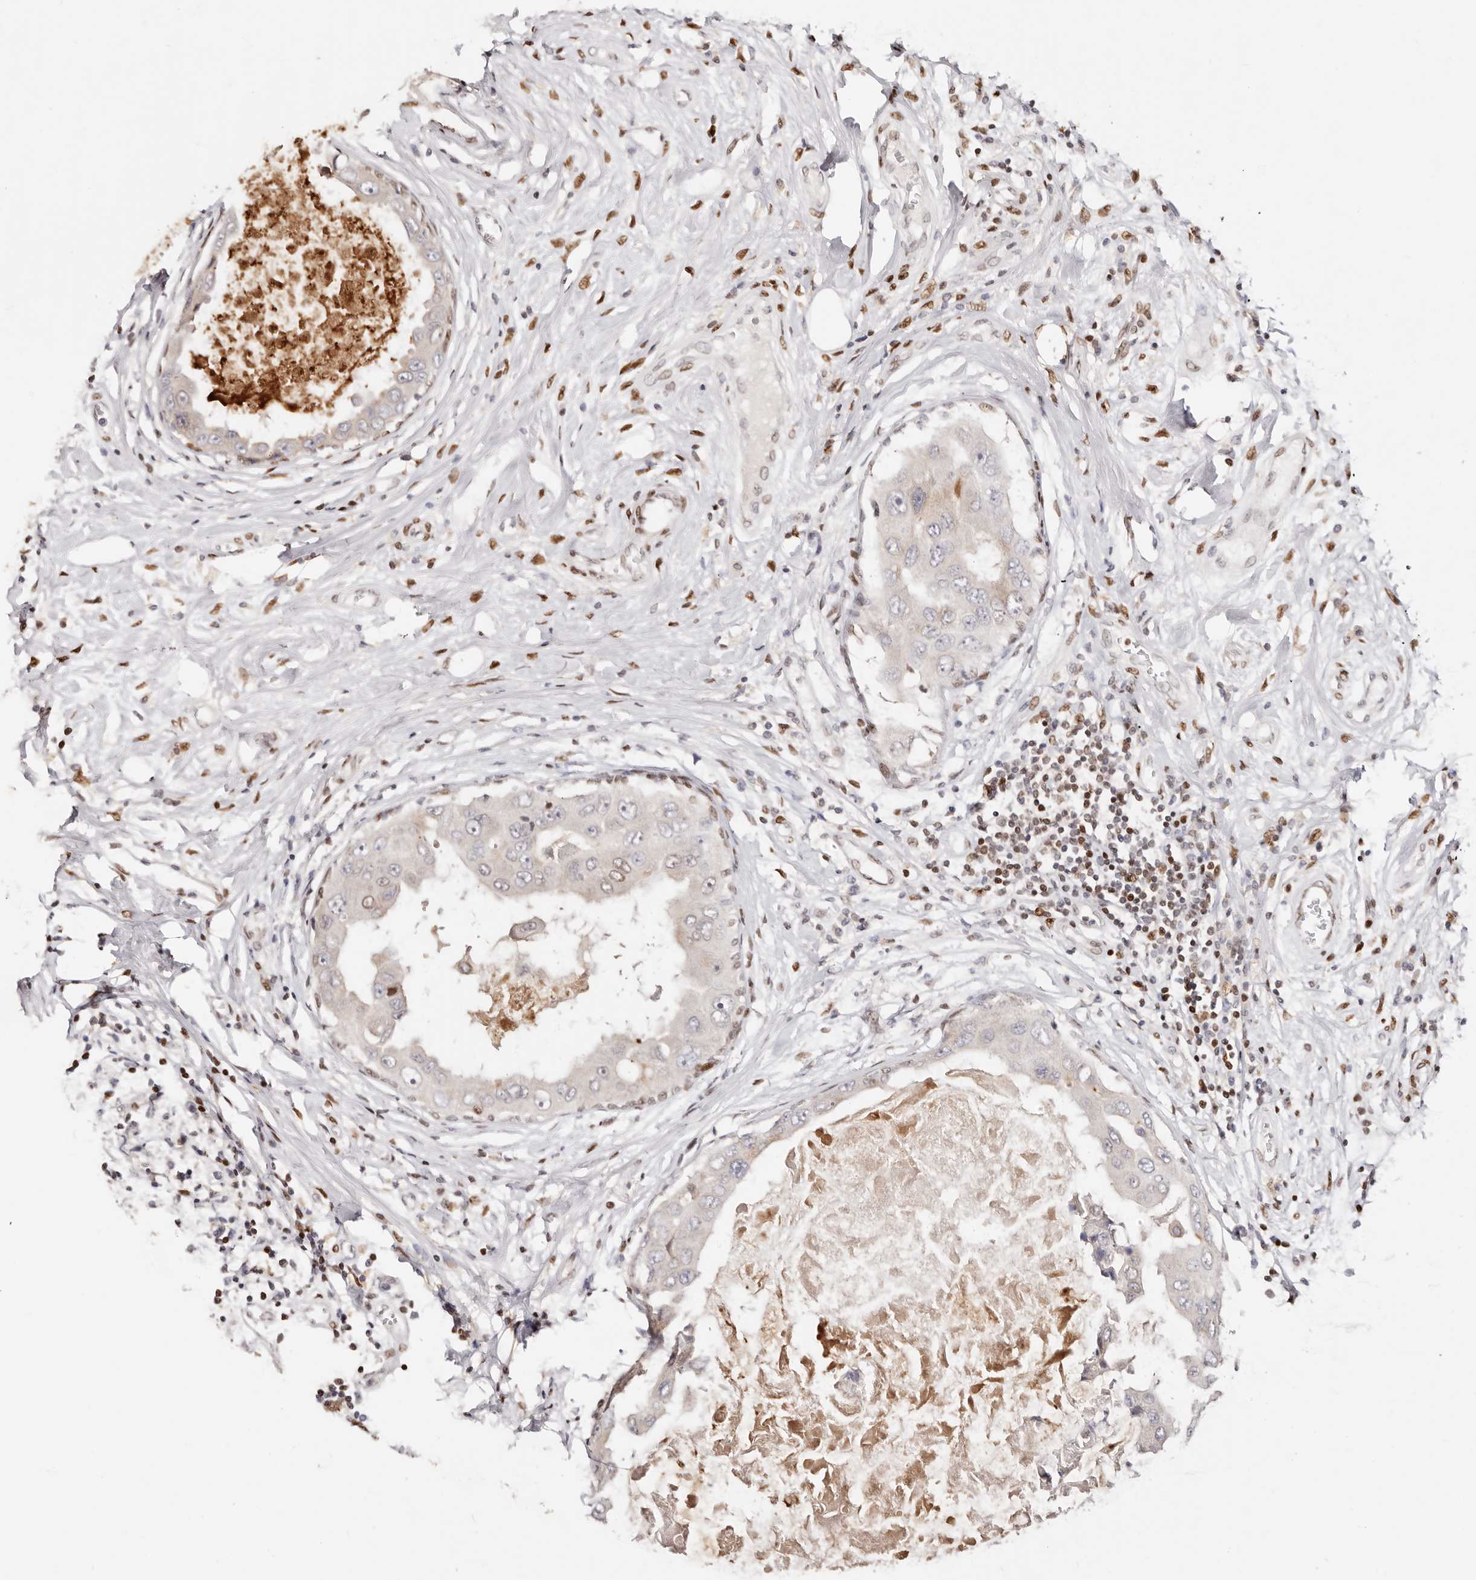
{"staining": {"intensity": "moderate", "quantity": "<25%", "location": "nuclear"}, "tissue": "breast cancer", "cell_type": "Tumor cells", "image_type": "cancer", "snomed": [{"axis": "morphology", "description": "Duct carcinoma"}, {"axis": "topography", "description": "Breast"}], "caption": "A brown stain highlights moderate nuclear positivity of a protein in human breast intraductal carcinoma tumor cells.", "gene": "IQGAP3", "patient": {"sex": "female", "age": 27}}